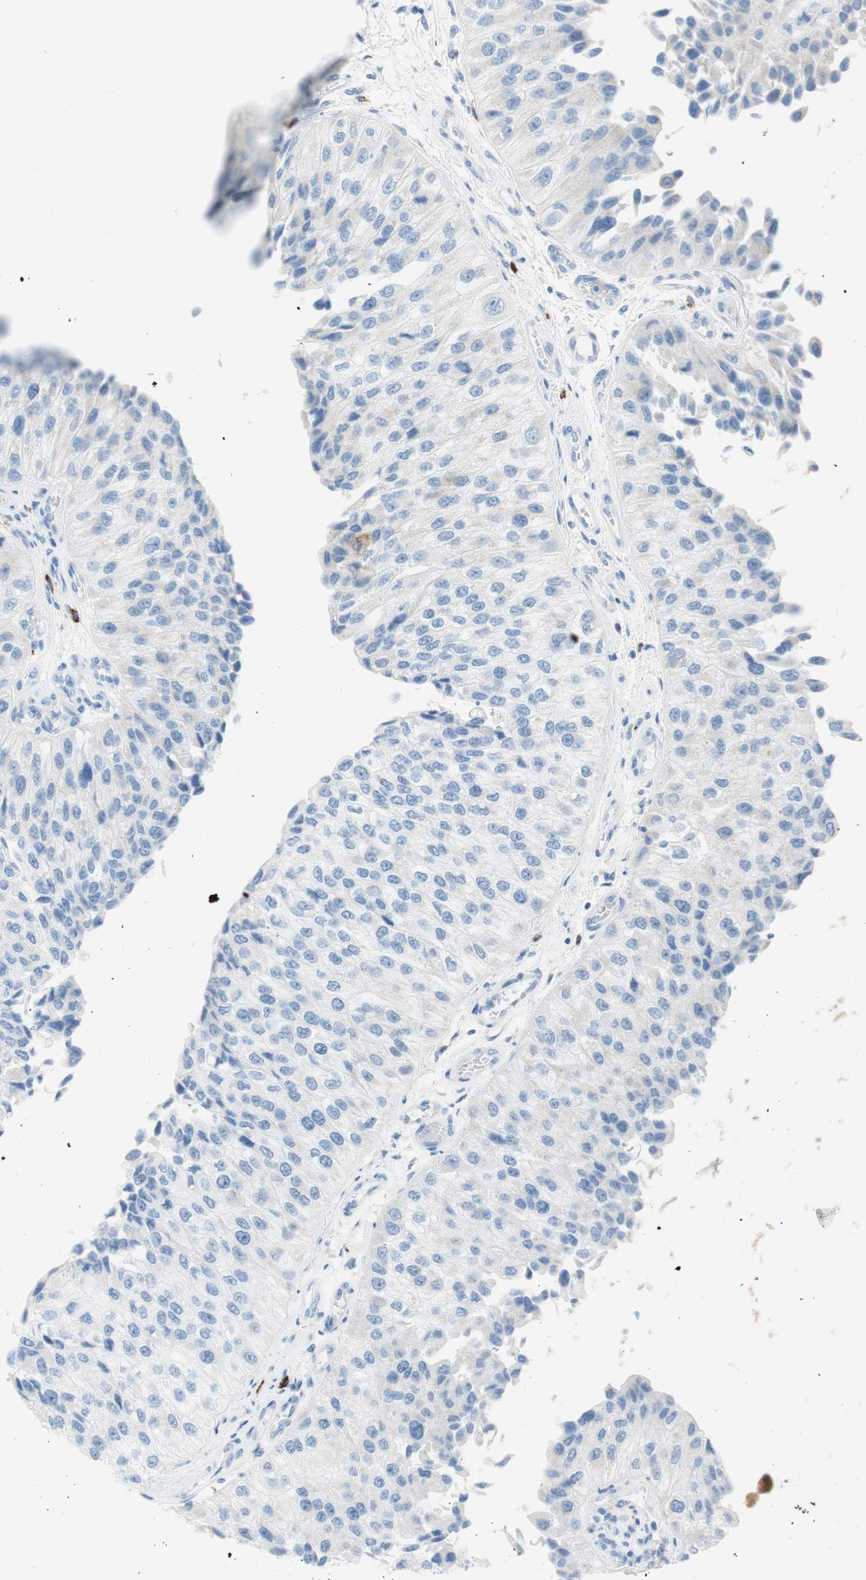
{"staining": {"intensity": "negative", "quantity": "none", "location": "none"}, "tissue": "urothelial cancer", "cell_type": "Tumor cells", "image_type": "cancer", "snomed": [{"axis": "morphology", "description": "Urothelial carcinoma, High grade"}, {"axis": "topography", "description": "Kidney"}, {"axis": "topography", "description": "Urinary bladder"}], "caption": "This is a micrograph of immunohistochemistry staining of urothelial carcinoma (high-grade), which shows no expression in tumor cells.", "gene": "CEACAM1", "patient": {"sex": "male", "age": 77}}